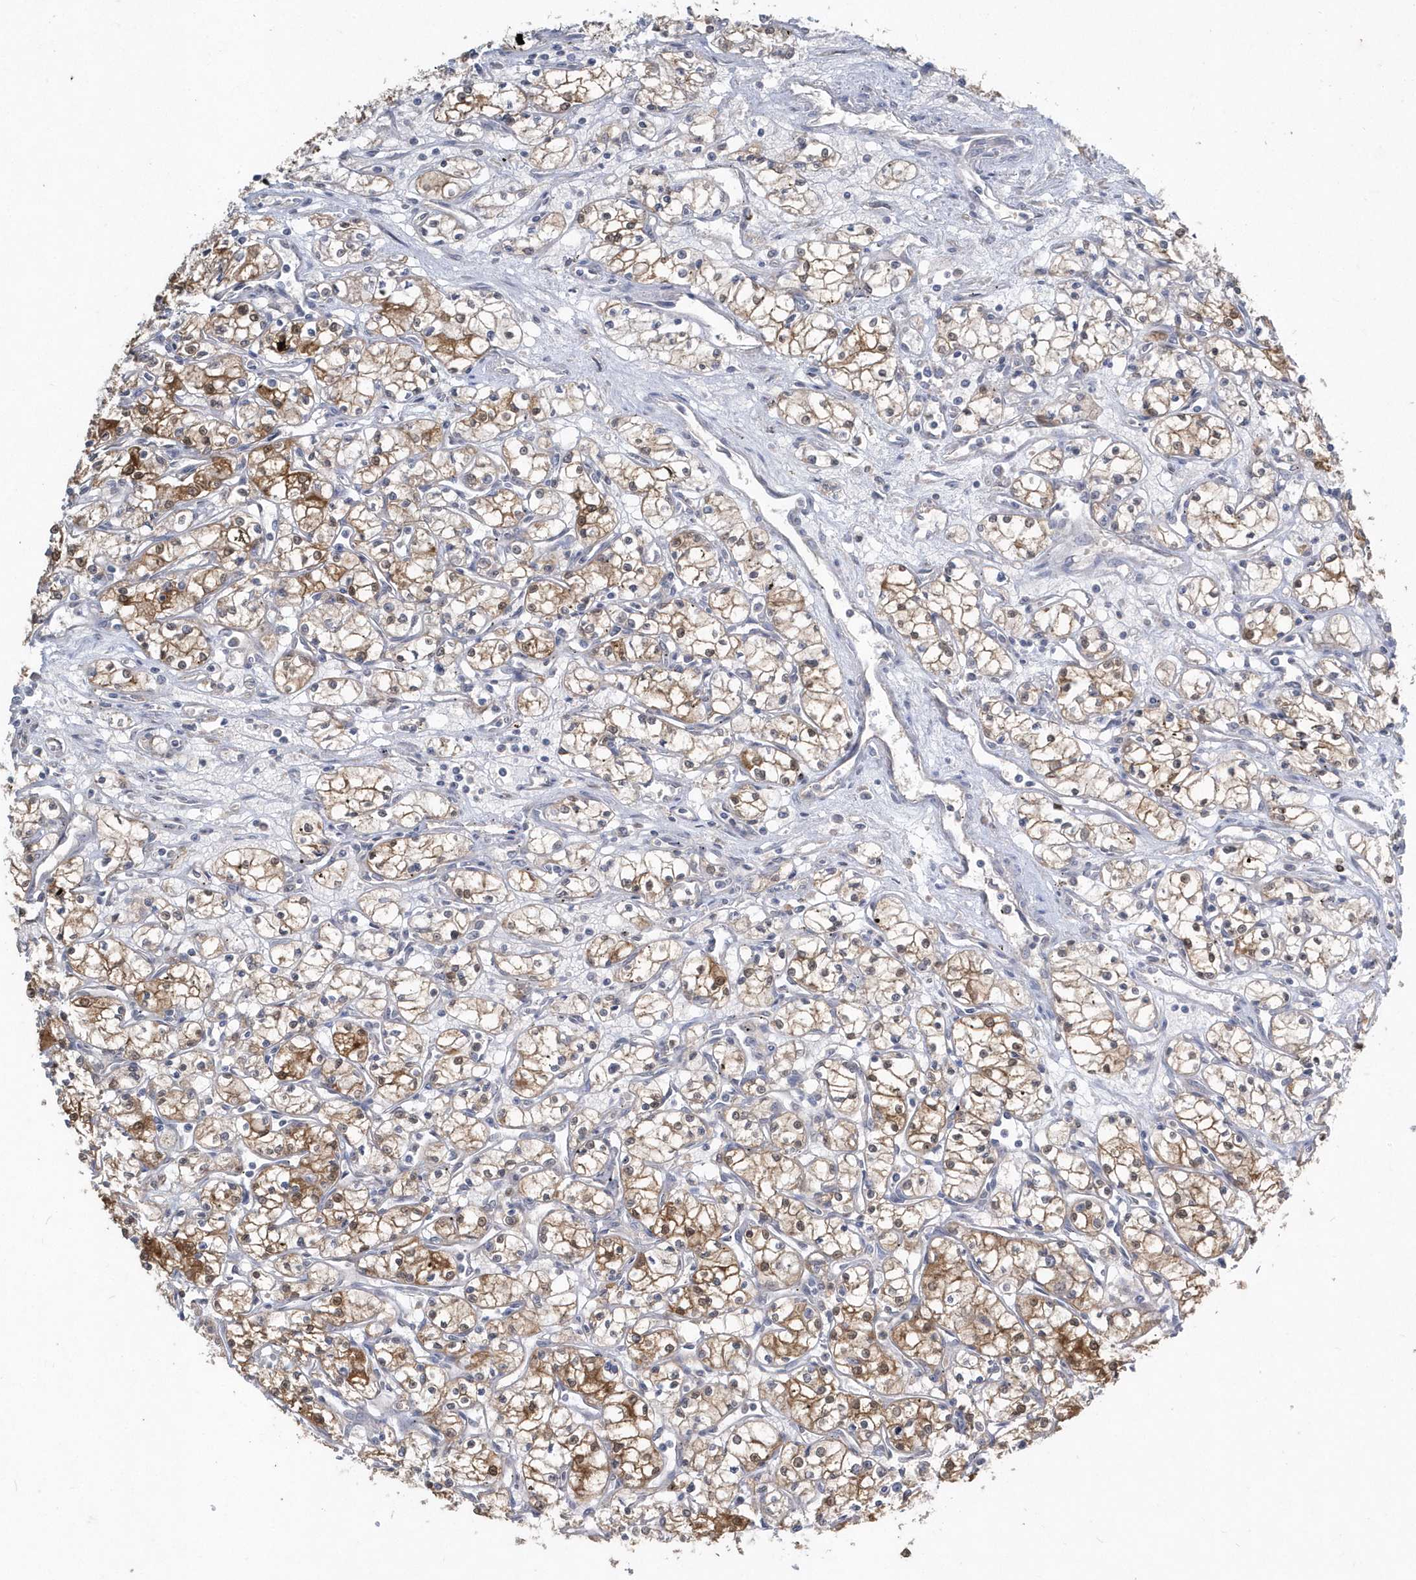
{"staining": {"intensity": "moderate", "quantity": ">75%", "location": "cytoplasmic/membranous"}, "tissue": "renal cancer", "cell_type": "Tumor cells", "image_type": "cancer", "snomed": [{"axis": "morphology", "description": "Adenocarcinoma, NOS"}, {"axis": "topography", "description": "Kidney"}], "caption": "A photomicrograph showing moderate cytoplasmic/membranous staining in about >75% of tumor cells in renal cancer, as visualized by brown immunohistochemical staining.", "gene": "AKR7A2", "patient": {"sex": "male", "age": 59}}